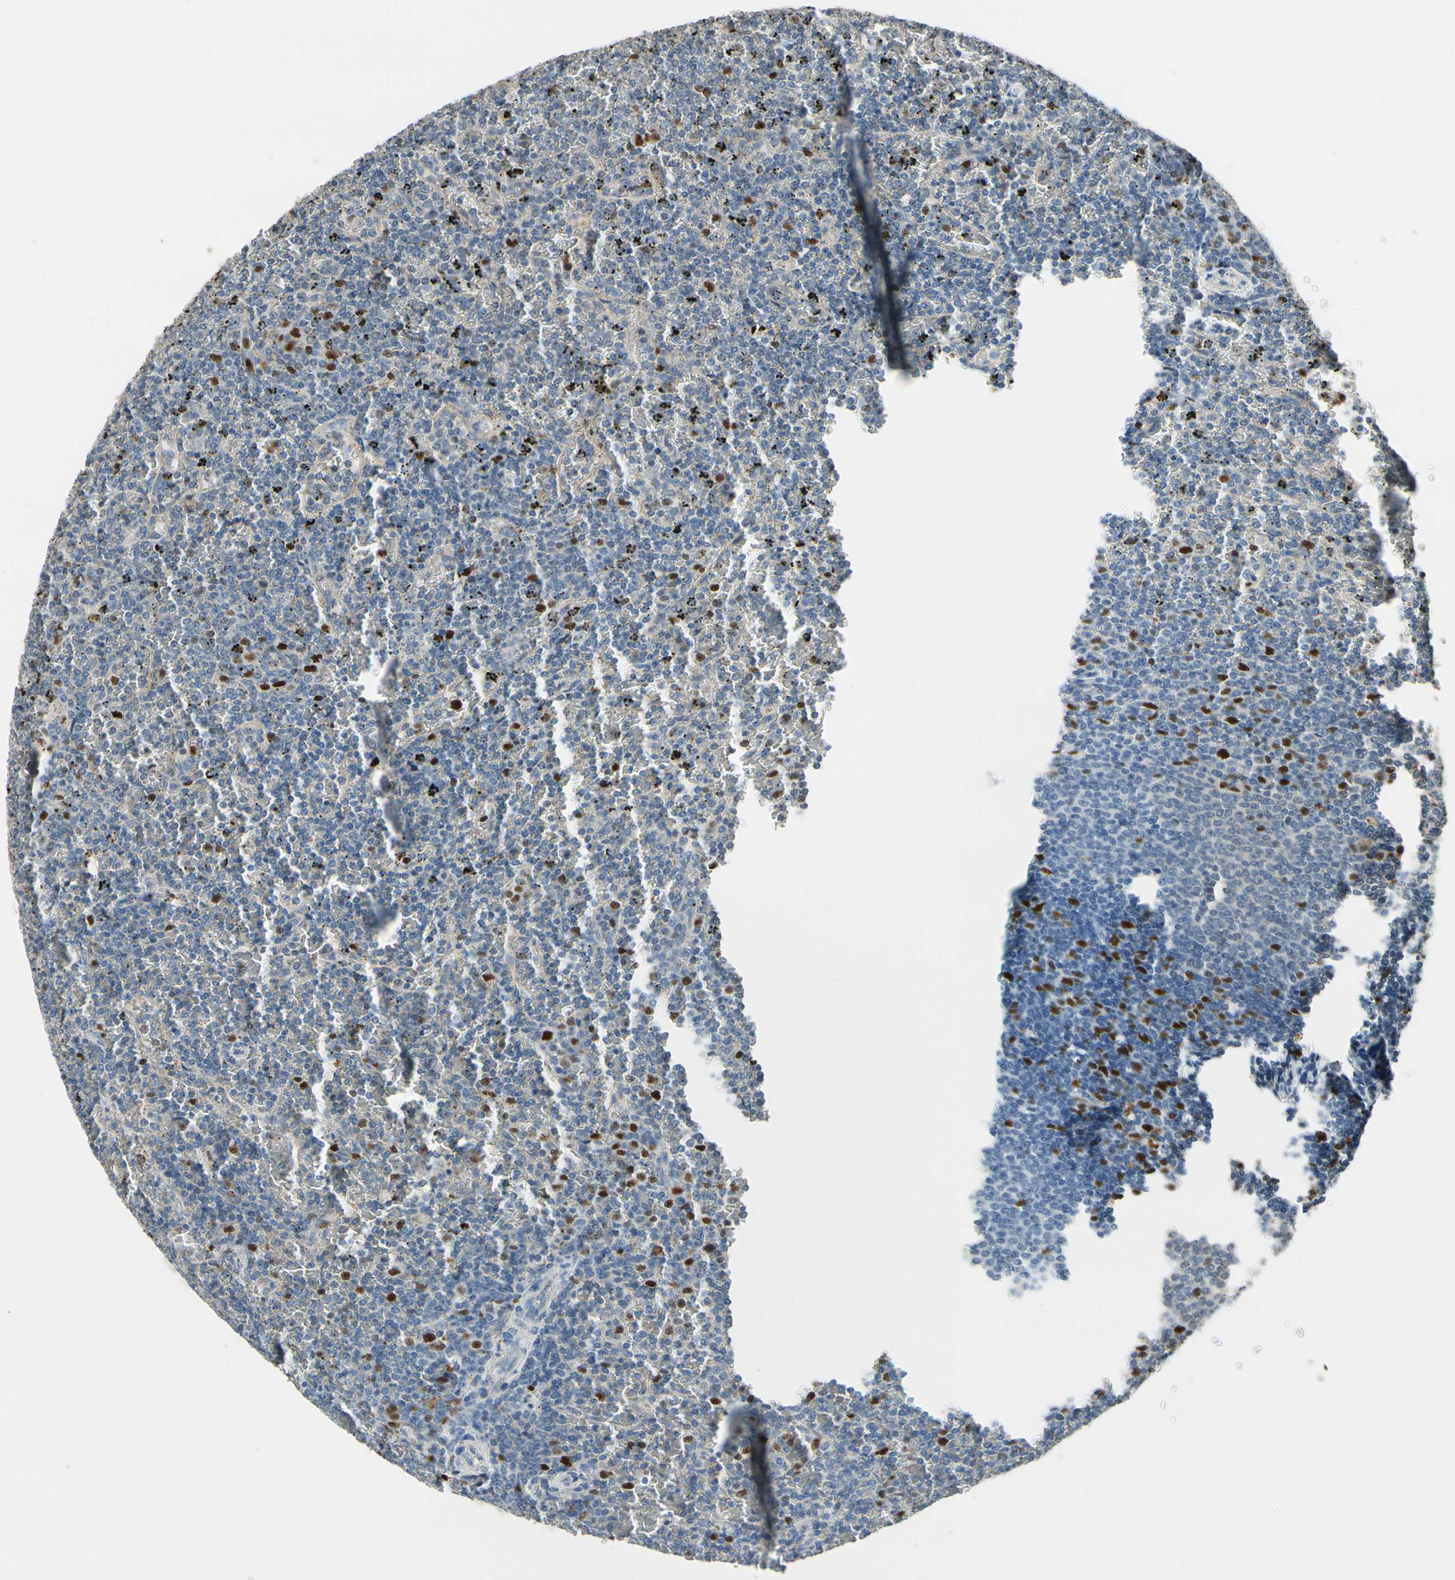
{"staining": {"intensity": "strong", "quantity": "<25%", "location": "nuclear"}, "tissue": "lymphoma", "cell_type": "Tumor cells", "image_type": "cancer", "snomed": [{"axis": "morphology", "description": "Malignant lymphoma, non-Hodgkin's type, Low grade"}, {"axis": "topography", "description": "Spleen"}], "caption": "Human lymphoma stained with a brown dye reveals strong nuclear positive staining in about <25% of tumor cells.", "gene": "ZKSCAN4", "patient": {"sex": "female", "age": 77}}